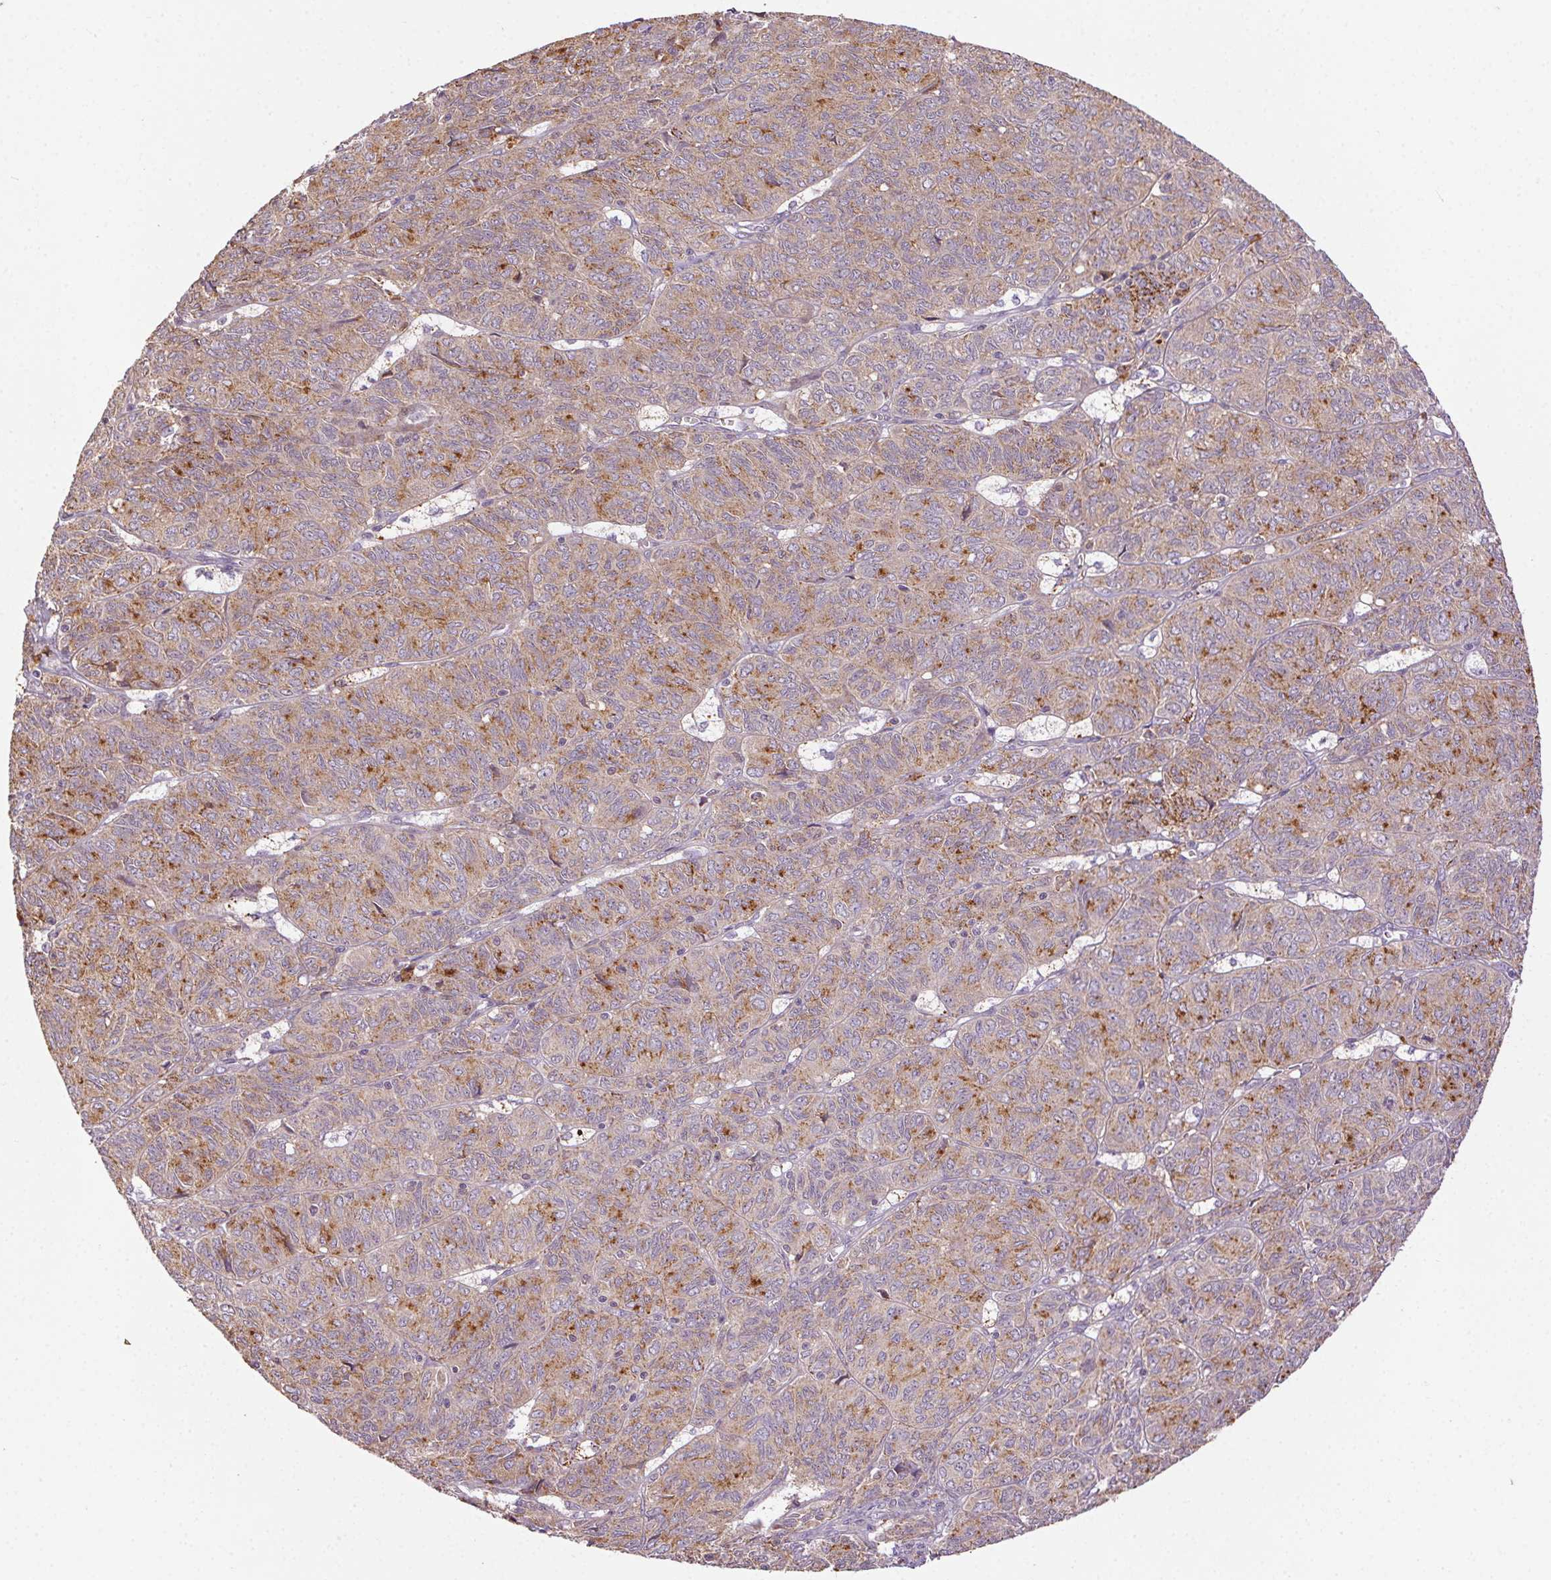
{"staining": {"intensity": "moderate", "quantity": "25%-75%", "location": "cytoplasmic/membranous"}, "tissue": "ovarian cancer", "cell_type": "Tumor cells", "image_type": "cancer", "snomed": [{"axis": "morphology", "description": "Carcinoma, endometroid"}, {"axis": "topography", "description": "Ovary"}], "caption": "Endometroid carcinoma (ovarian) was stained to show a protein in brown. There is medium levels of moderate cytoplasmic/membranous expression in approximately 25%-75% of tumor cells. (DAB (3,3'-diaminobenzidine) IHC with brightfield microscopy, high magnification).", "gene": "FNBP1L", "patient": {"sex": "female", "age": 80}}